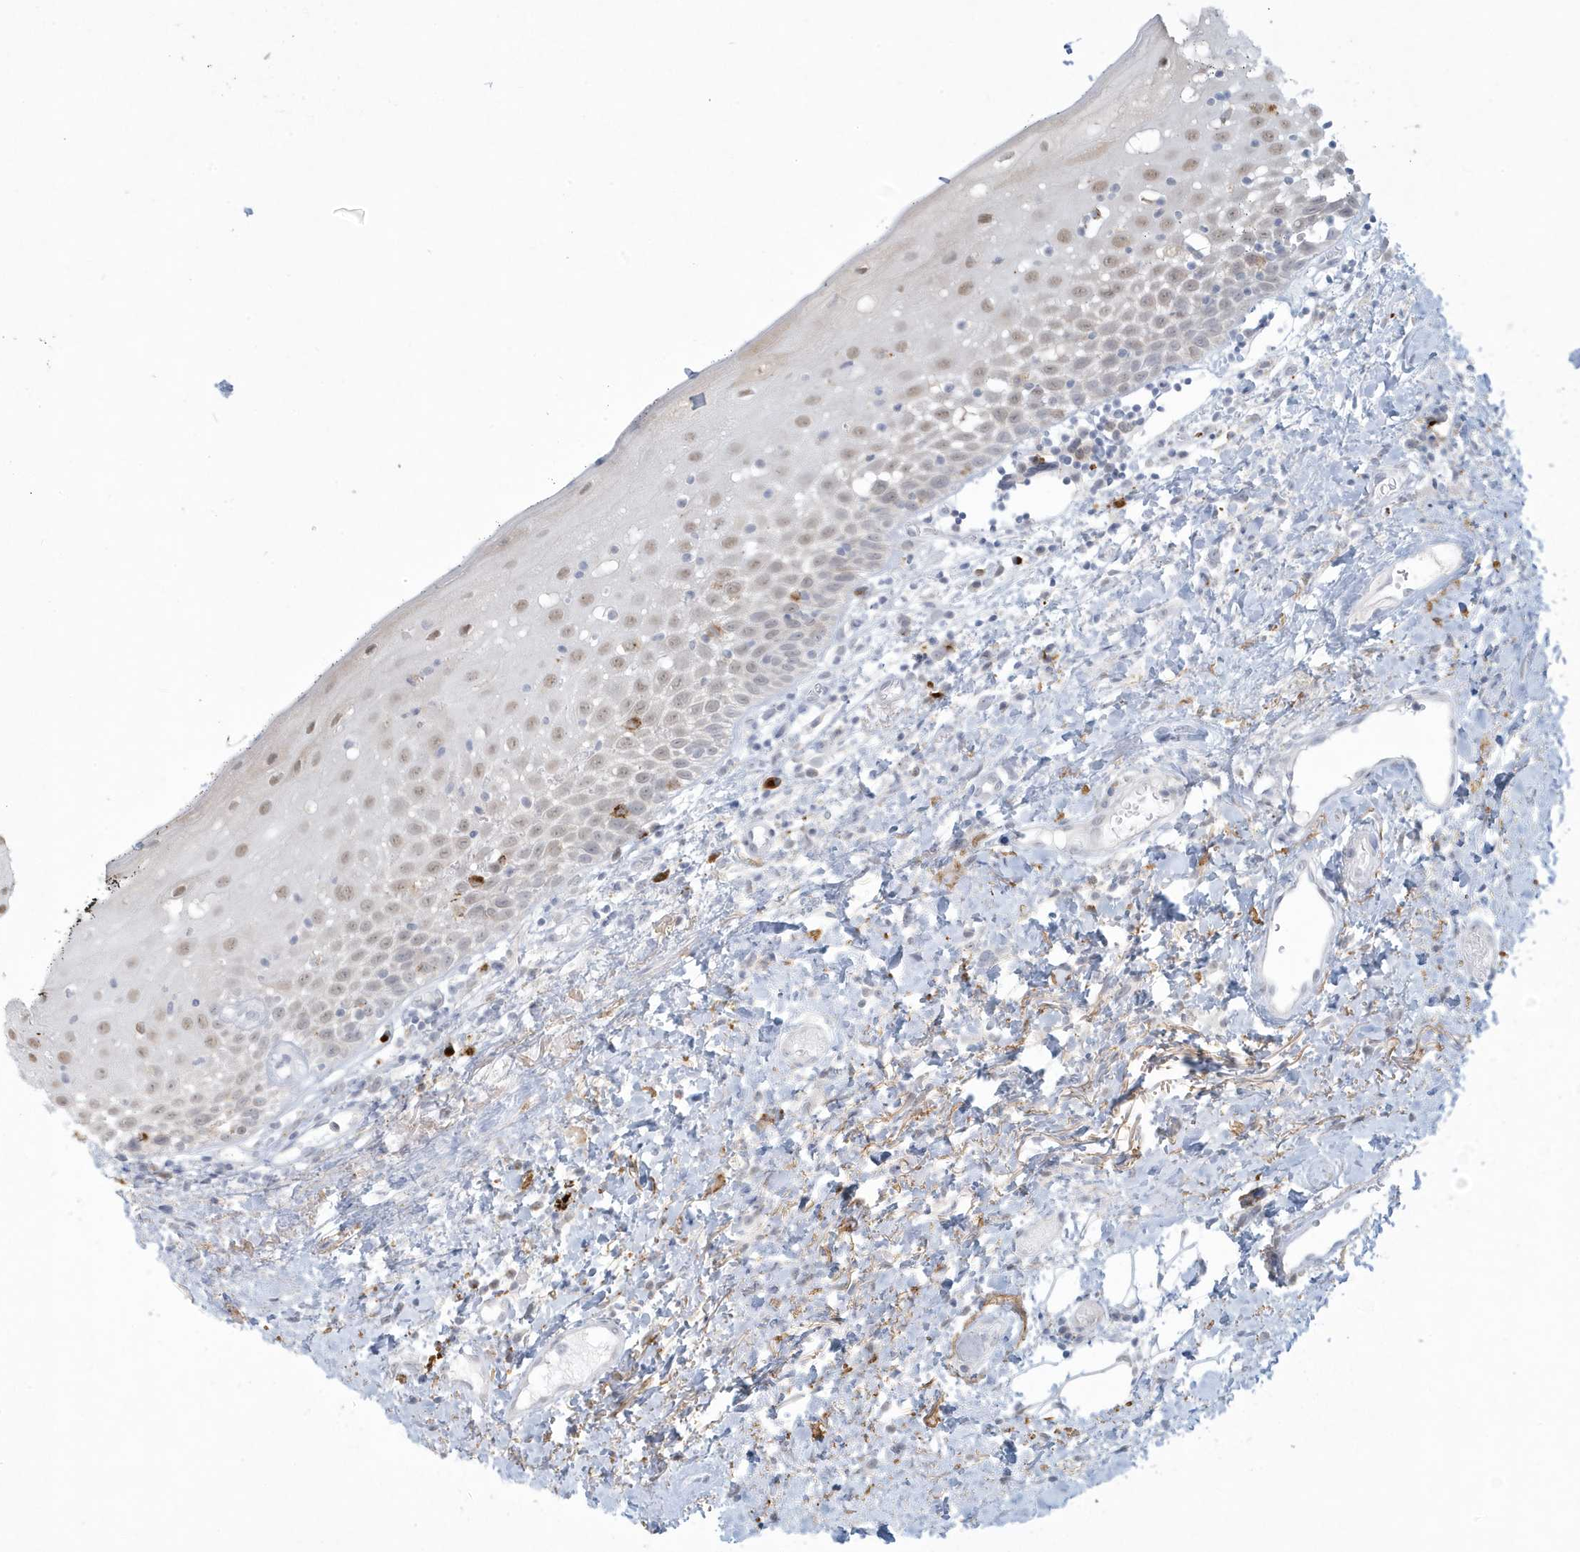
{"staining": {"intensity": "weak", "quantity": "25%-75%", "location": "nuclear"}, "tissue": "oral mucosa", "cell_type": "Squamous epithelial cells", "image_type": "normal", "snomed": [{"axis": "morphology", "description": "Normal tissue, NOS"}, {"axis": "topography", "description": "Oral tissue"}], "caption": "Immunohistochemistry image of normal human oral mucosa stained for a protein (brown), which shows low levels of weak nuclear positivity in about 25%-75% of squamous epithelial cells.", "gene": "HERC6", "patient": {"sex": "male", "age": 74}}